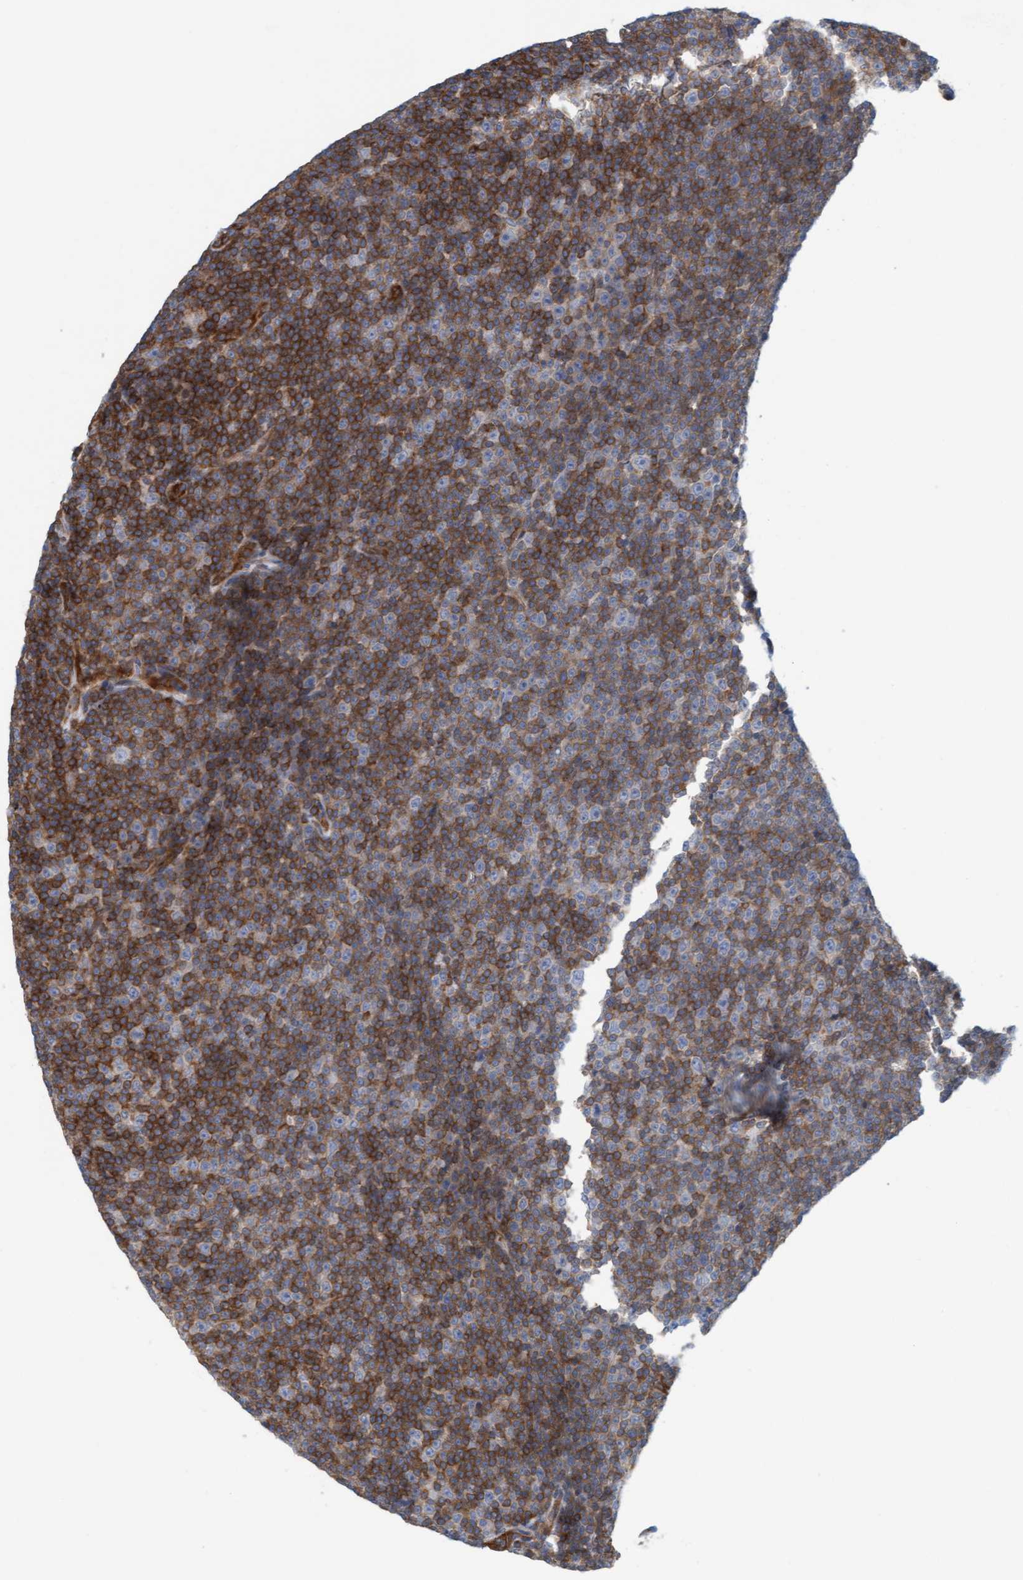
{"staining": {"intensity": "strong", "quantity": ">75%", "location": "cytoplasmic/membranous"}, "tissue": "lymphoma", "cell_type": "Tumor cells", "image_type": "cancer", "snomed": [{"axis": "morphology", "description": "Malignant lymphoma, non-Hodgkin's type, Low grade"}, {"axis": "topography", "description": "Lymph node"}], "caption": "High-magnification brightfield microscopy of malignant lymphoma, non-Hodgkin's type (low-grade) stained with DAB (brown) and counterstained with hematoxylin (blue). tumor cells exhibit strong cytoplasmic/membranous expression is identified in approximately>75% of cells. (brown staining indicates protein expression, while blue staining denotes nuclei).", "gene": "PRKD2", "patient": {"sex": "female", "age": 67}}